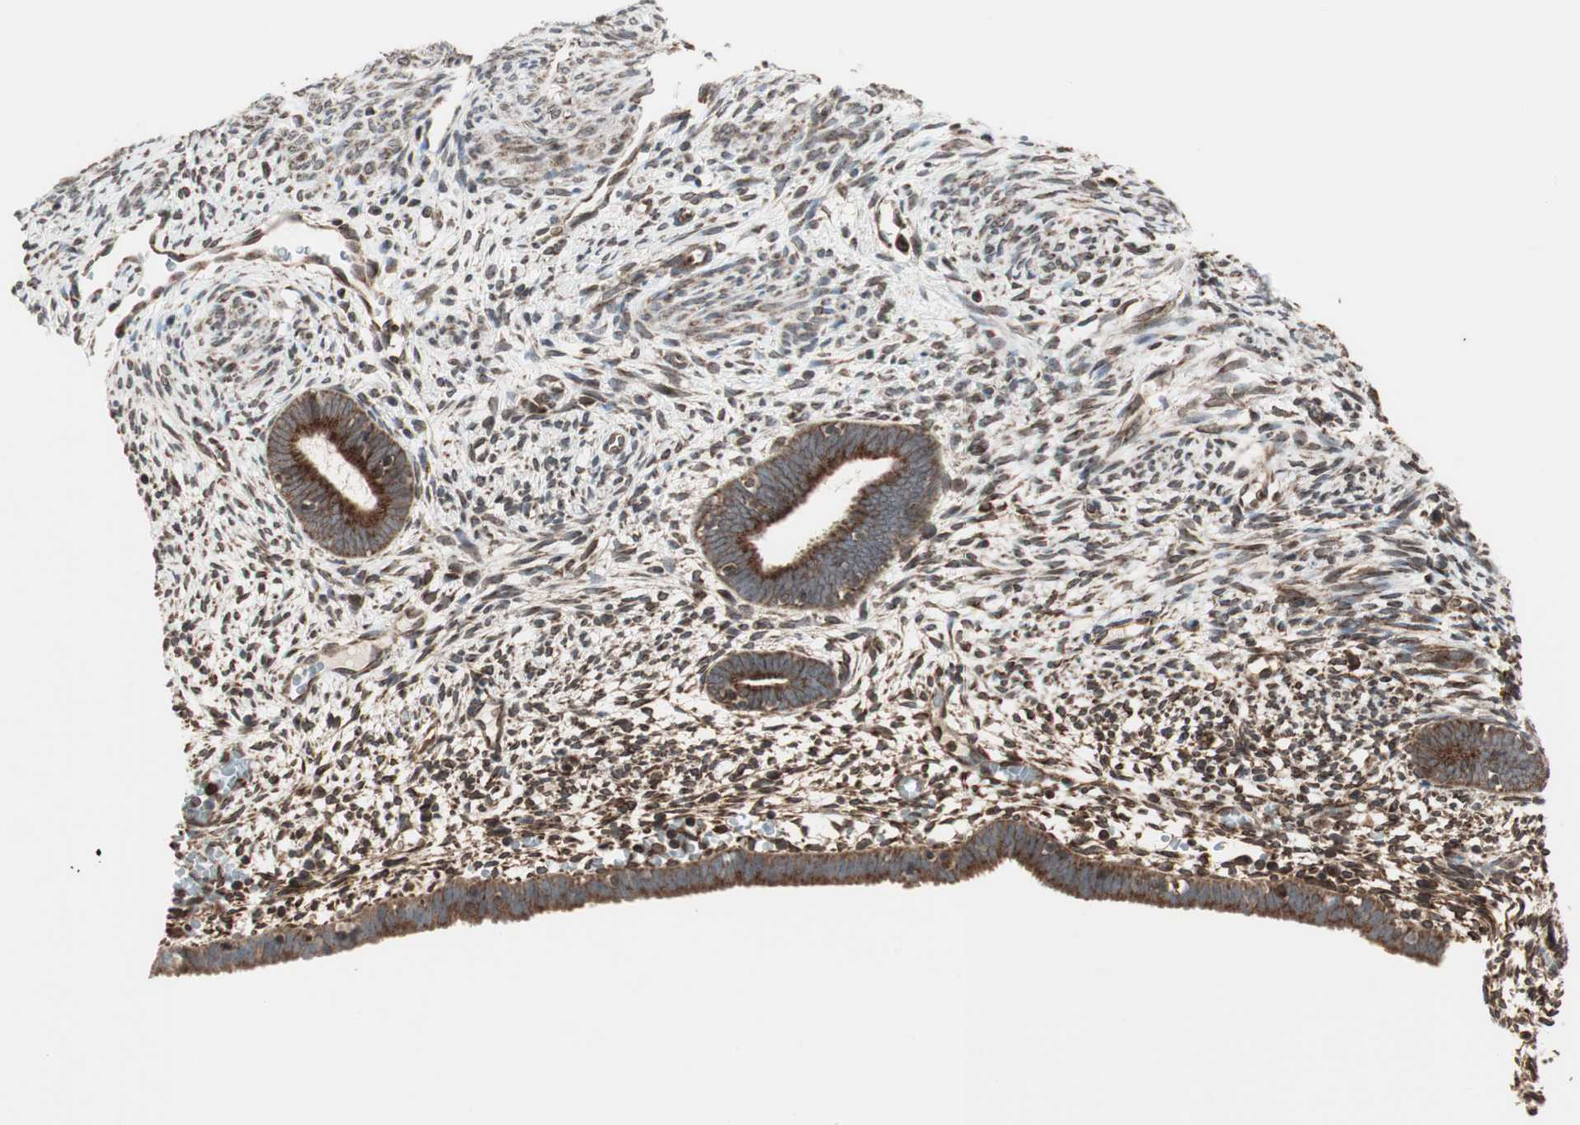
{"staining": {"intensity": "moderate", "quantity": ">75%", "location": "cytoplasmic/membranous,nuclear"}, "tissue": "endometrium", "cell_type": "Cells in endometrial stroma", "image_type": "normal", "snomed": [{"axis": "morphology", "description": "Normal tissue, NOS"}, {"axis": "morphology", "description": "Atrophy, NOS"}, {"axis": "topography", "description": "Uterus"}, {"axis": "topography", "description": "Endometrium"}], "caption": "The histopathology image exhibits staining of normal endometrium, revealing moderate cytoplasmic/membranous,nuclear protein expression (brown color) within cells in endometrial stroma.", "gene": "NUP62", "patient": {"sex": "female", "age": 68}}